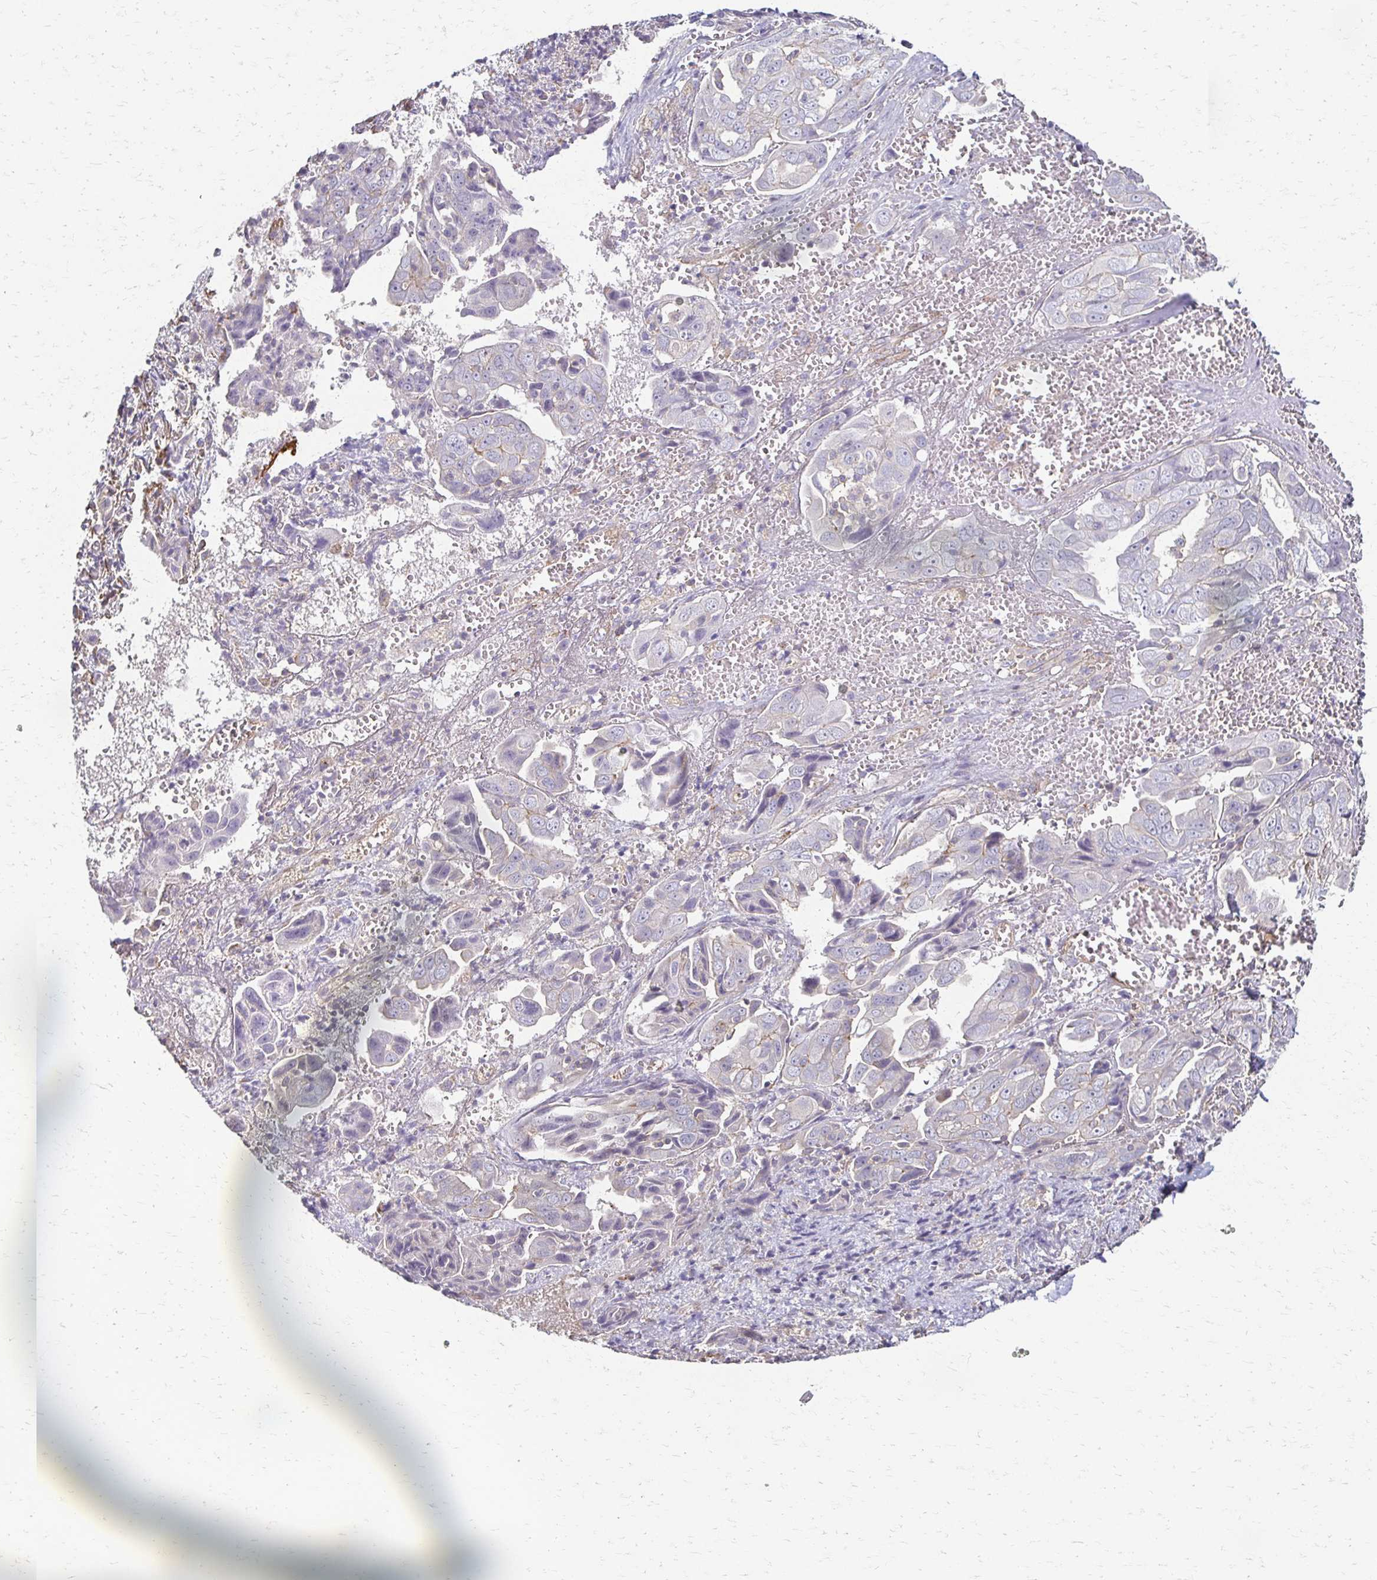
{"staining": {"intensity": "negative", "quantity": "none", "location": "none"}, "tissue": "ovarian cancer", "cell_type": "Tumor cells", "image_type": "cancer", "snomed": [{"axis": "morphology", "description": "Carcinoma, endometroid"}, {"axis": "topography", "description": "Ovary"}], "caption": "High power microscopy photomicrograph of an immunohistochemistry histopathology image of endometroid carcinoma (ovarian), revealing no significant expression in tumor cells.", "gene": "C1QTNF7", "patient": {"sex": "female", "age": 70}}